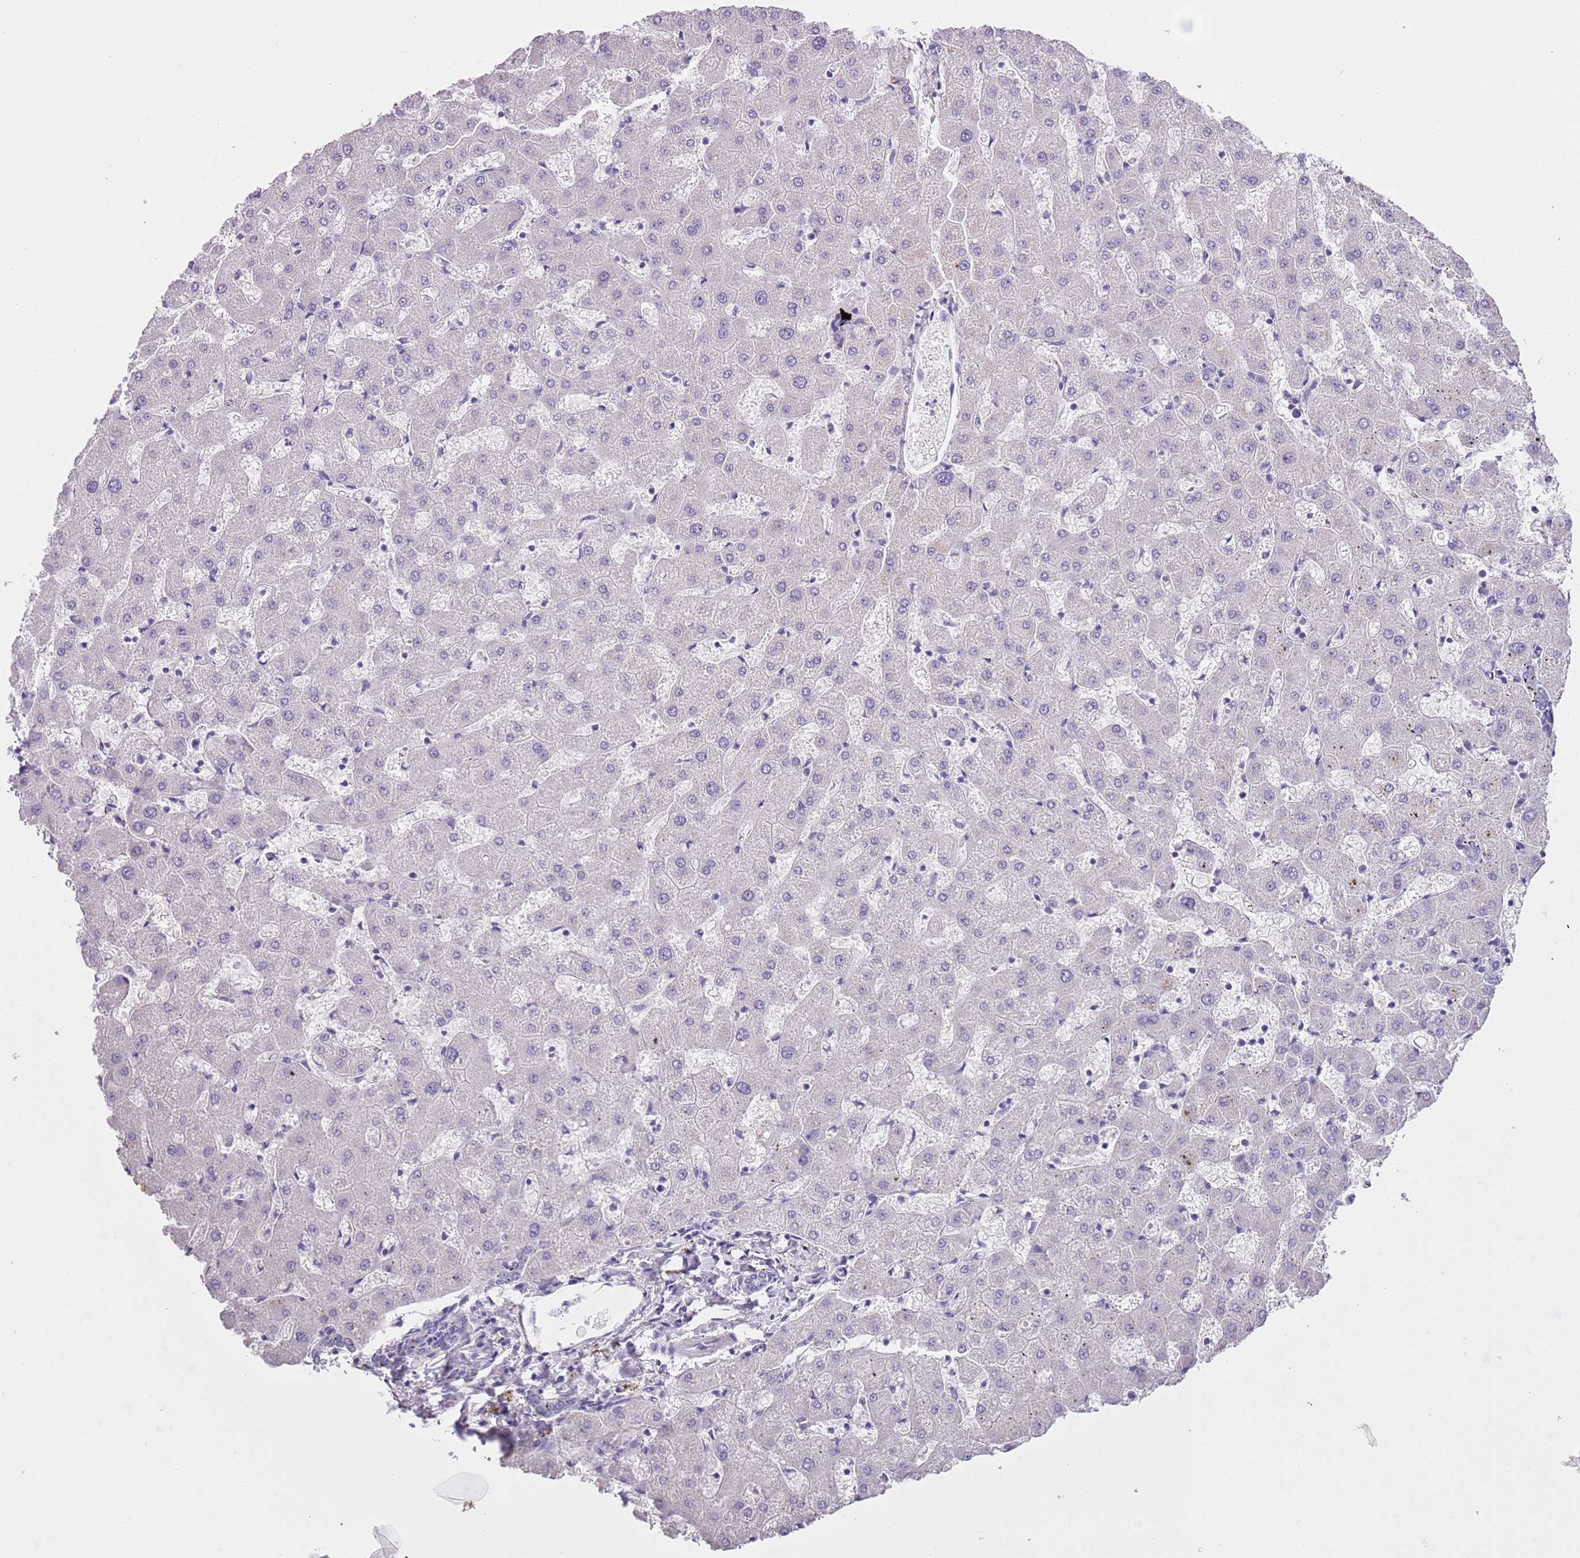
{"staining": {"intensity": "negative", "quantity": "none", "location": "none"}, "tissue": "liver", "cell_type": "Cholangiocytes", "image_type": "normal", "snomed": [{"axis": "morphology", "description": "Normal tissue, NOS"}, {"axis": "topography", "description": "Liver"}], "caption": "This is an immunohistochemistry photomicrograph of unremarkable liver. There is no staining in cholangiocytes.", "gene": "SLC35E3", "patient": {"sex": "female", "age": 63}}